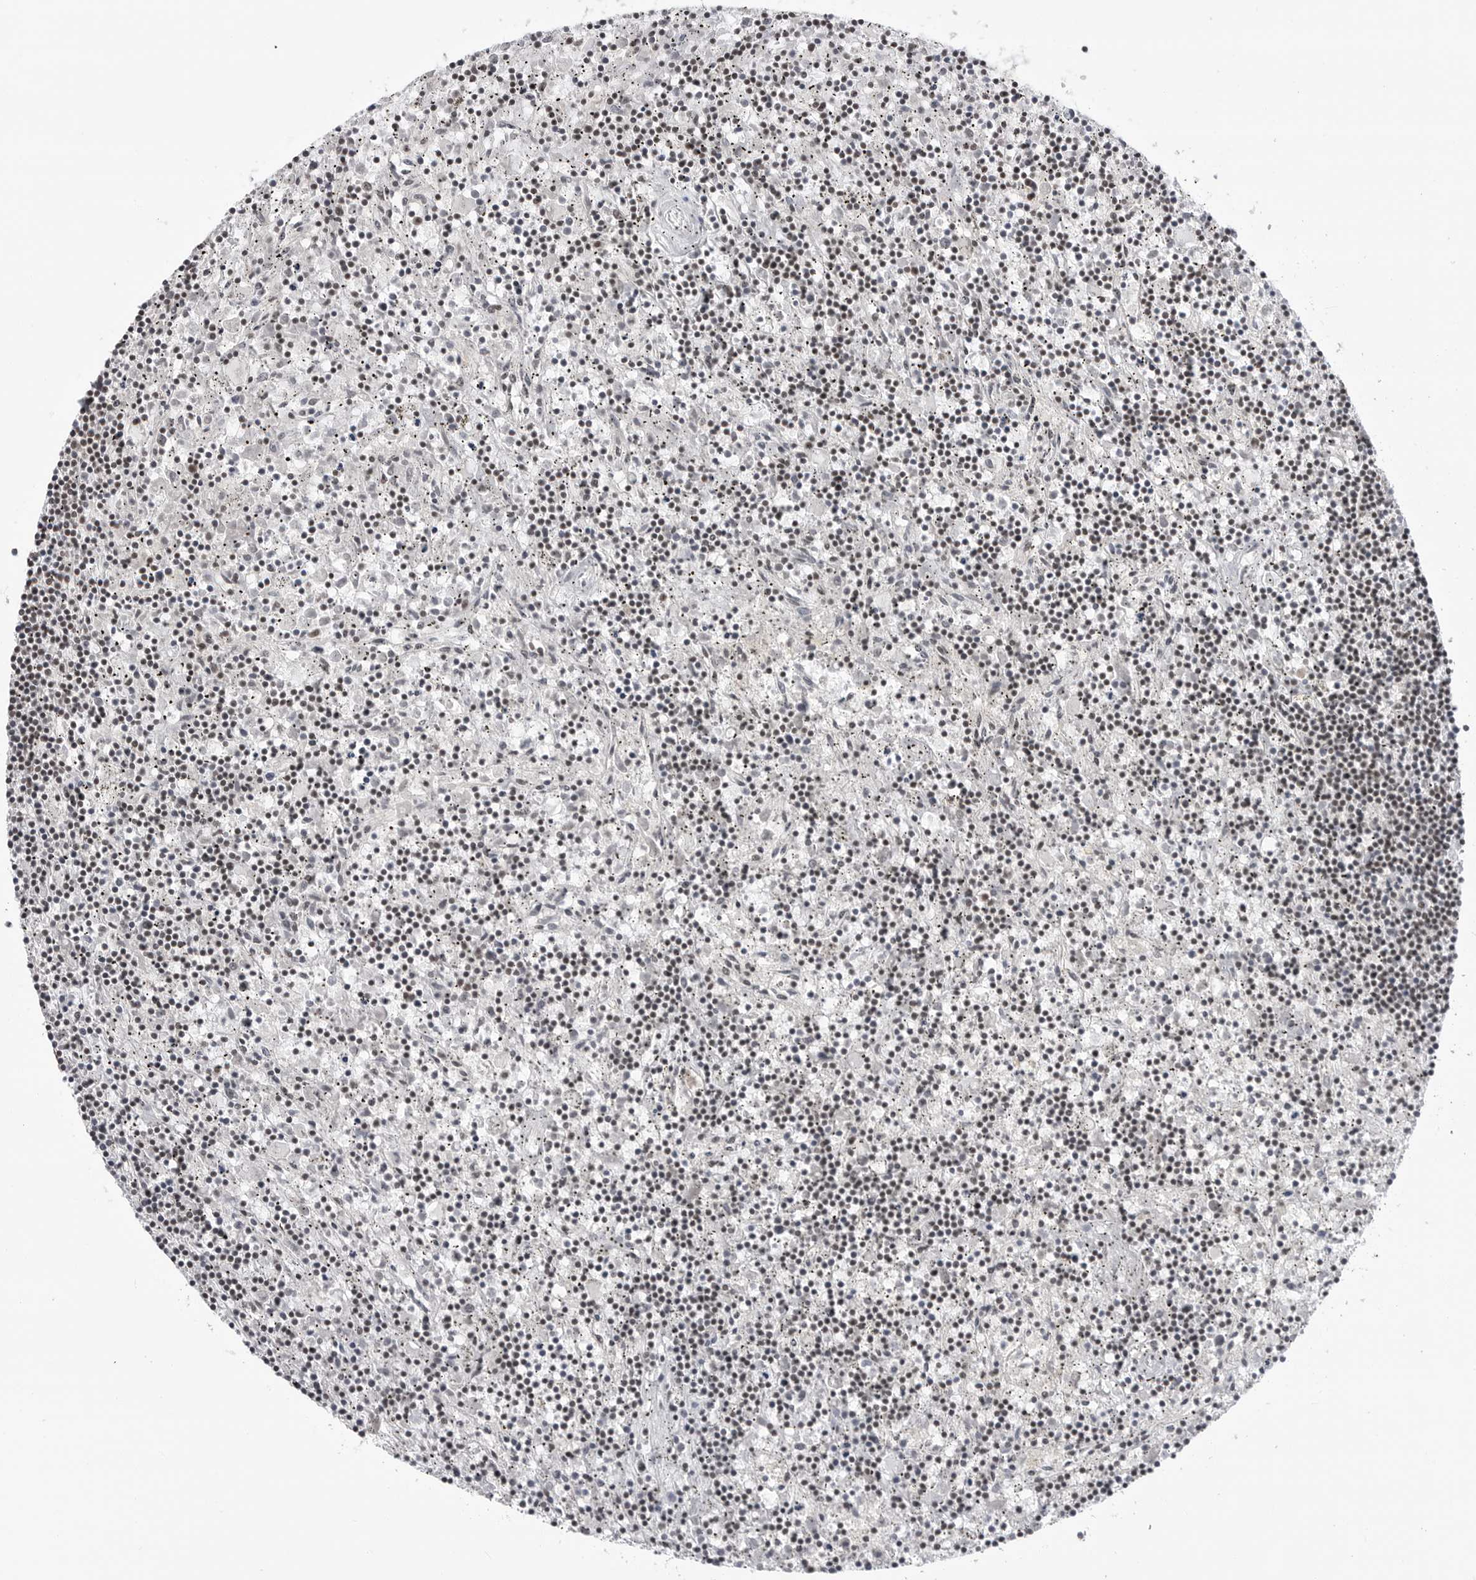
{"staining": {"intensity": "negative", "quantity": "none", "location": "none"}, "tissue": "lymphoma", "cell_type": "Tumor cells", "image_type": "cancer", "snomed": [{"axis": "morphology", "description": "Malignant lymphoma, non-Hodgkin's type, Low grade"}, {"axis": "topography", "description": "Spleen"}], "caption": "Immunohistochemical staining of malignant lymphoma, non-Hodgkin's type (low-grade) exhibits no significant staining in tumor cells.", "gene": "TRIM66", "patient": {"sex": "male", "age": 76}}